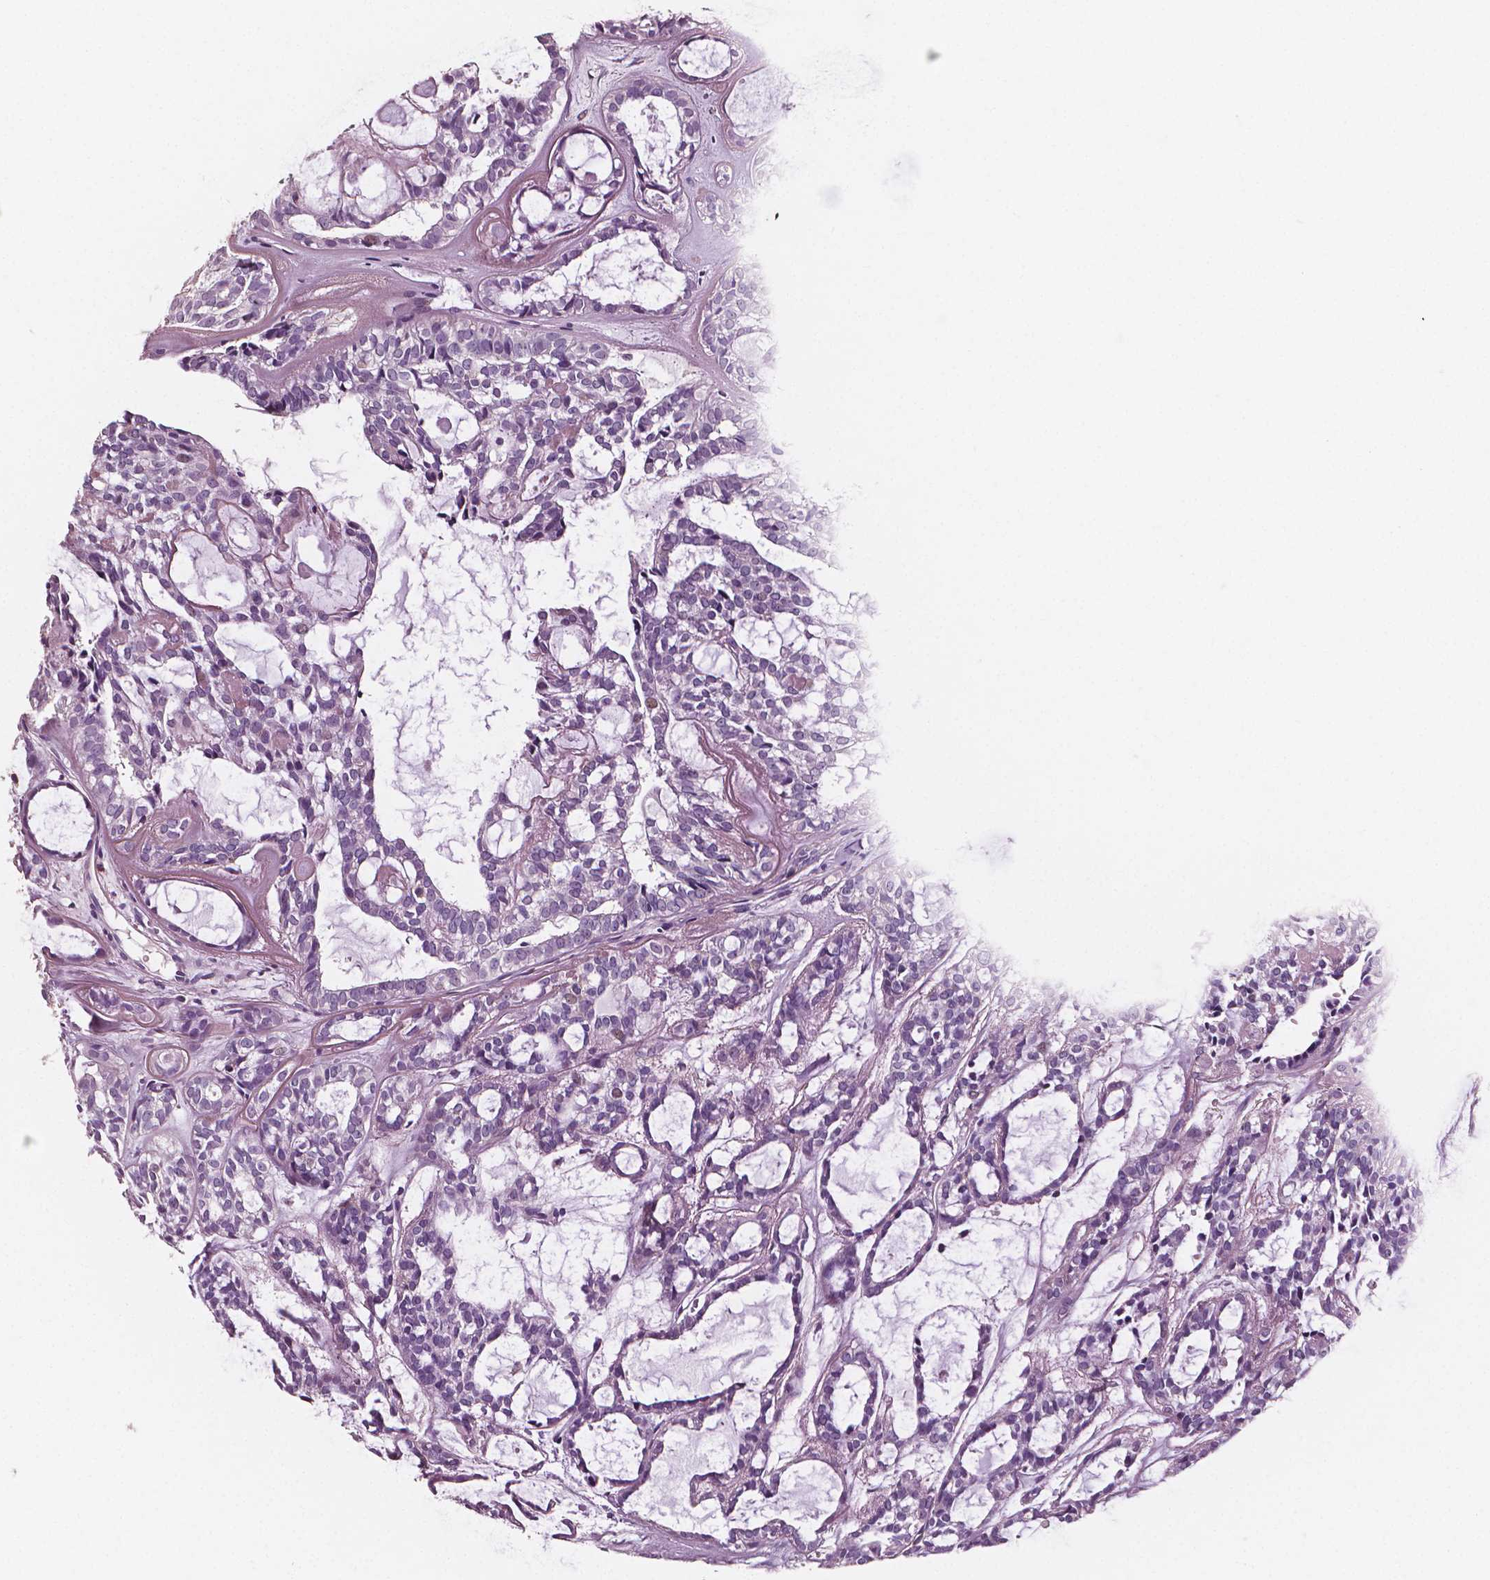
{"staining": {"intensity": "negative", "quantity": "none", "location": "none"}, "tissue": "head and neck cancer", "cell_type": "Tumor cells", "image_type": "cancer", "snomed": [{"axis": "morphology", "description": "Adenocarcinoma, NOS"}, {"axis": "topography", "description": "Head-Neck"}], "caption": "Immunohistochemical staining of human head and neck cancer (adenocarcinoma) demonstrates no significant positivity in tumor cells.", "gene": "PTPRC", "patient": {"sex": "female", "age": 62}}